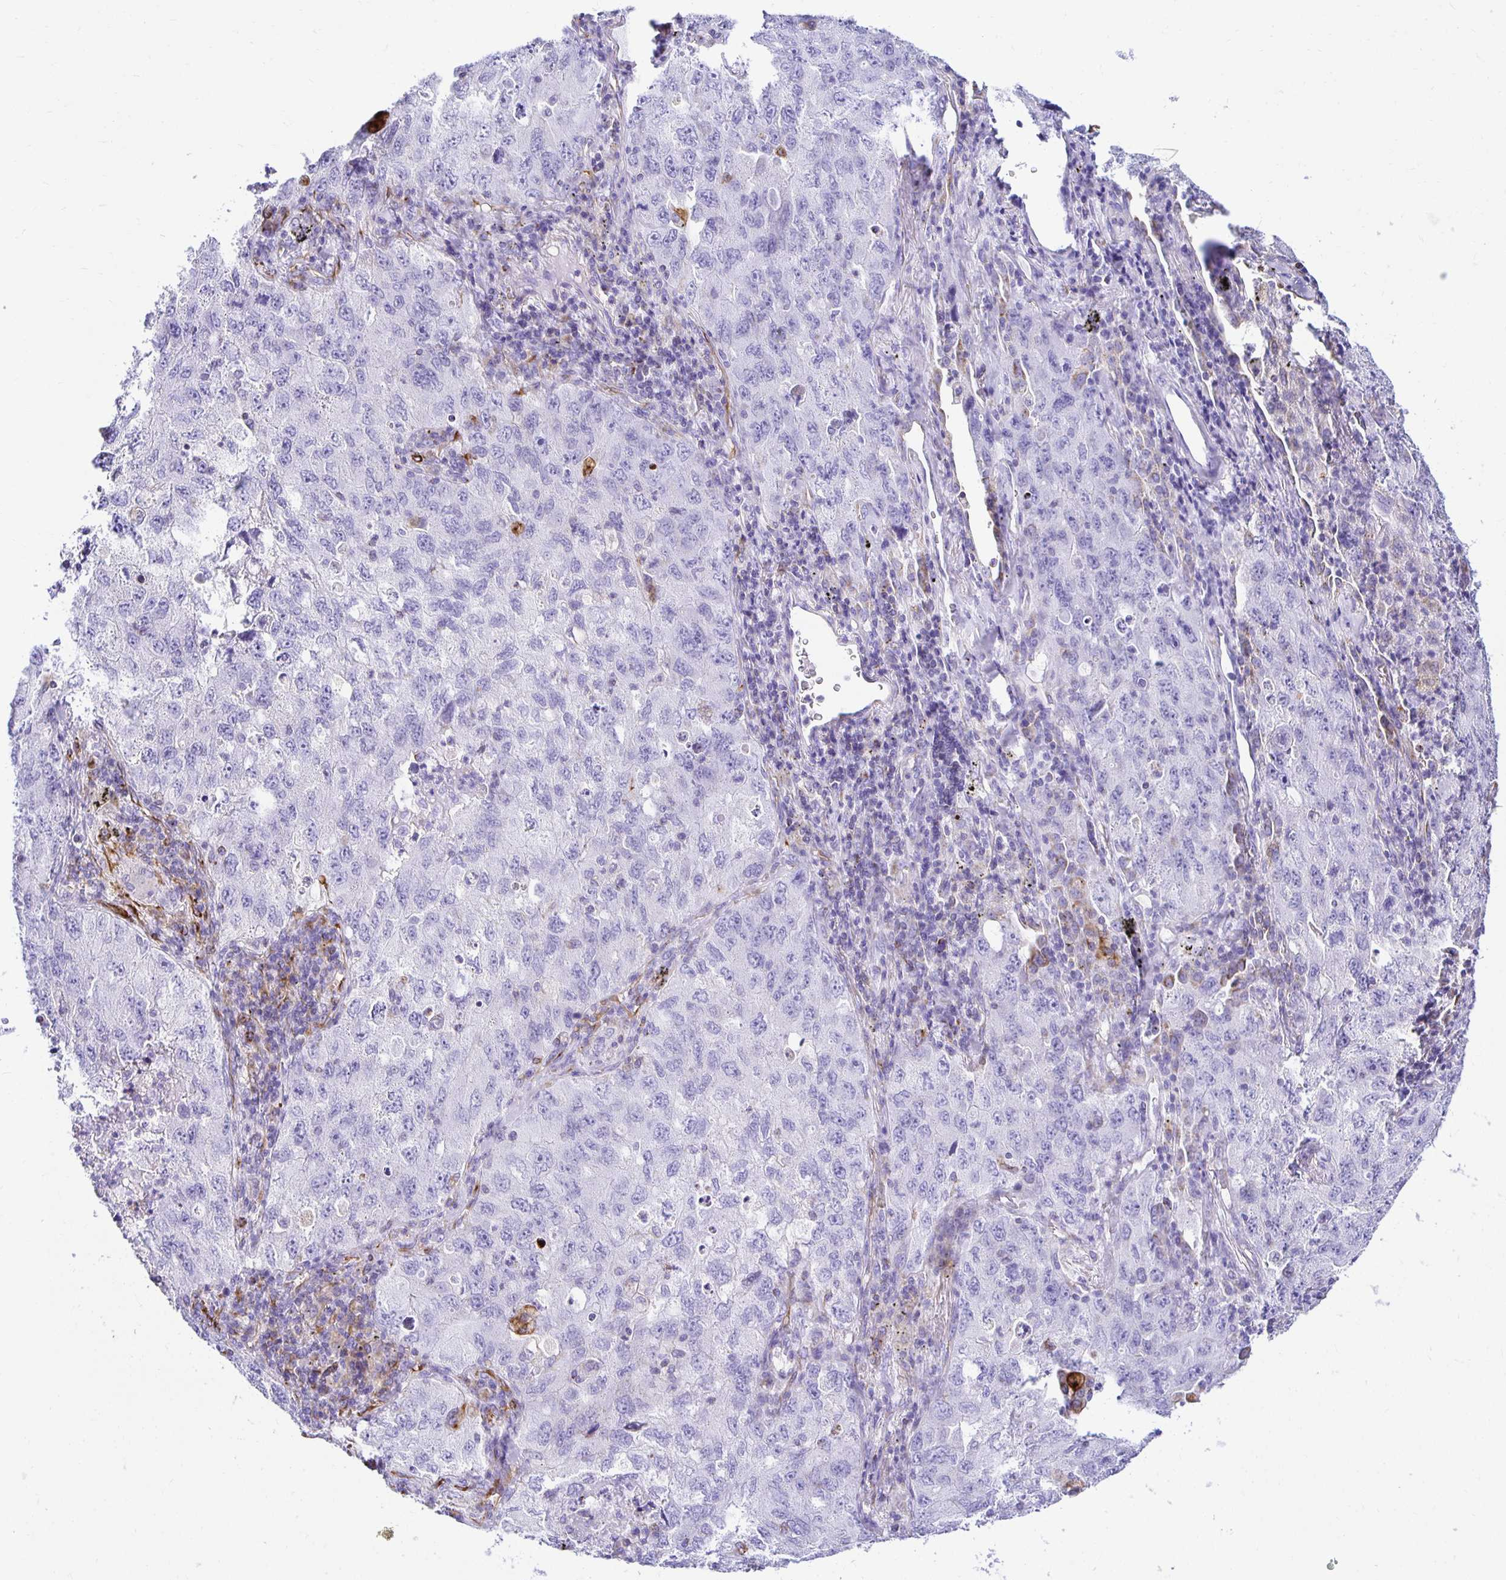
{"staining": {"intensity": "negative", "quantity": "none", "location": "none"}, "tissue": "lung cancer", "cell_type": "Tumor cells", "image_type": "cancer", "snomed": [{"axis": "morphology", "description": "Adenocarcinoma, NOS"}, {"axis": "topography", "description": "Lung"}], "caption": "Tumor cells are negative for protein expression in human adenocarcinoma (lung).", "gene": "PLAAT2", "patient": {"sex": "female", "age": 57}}